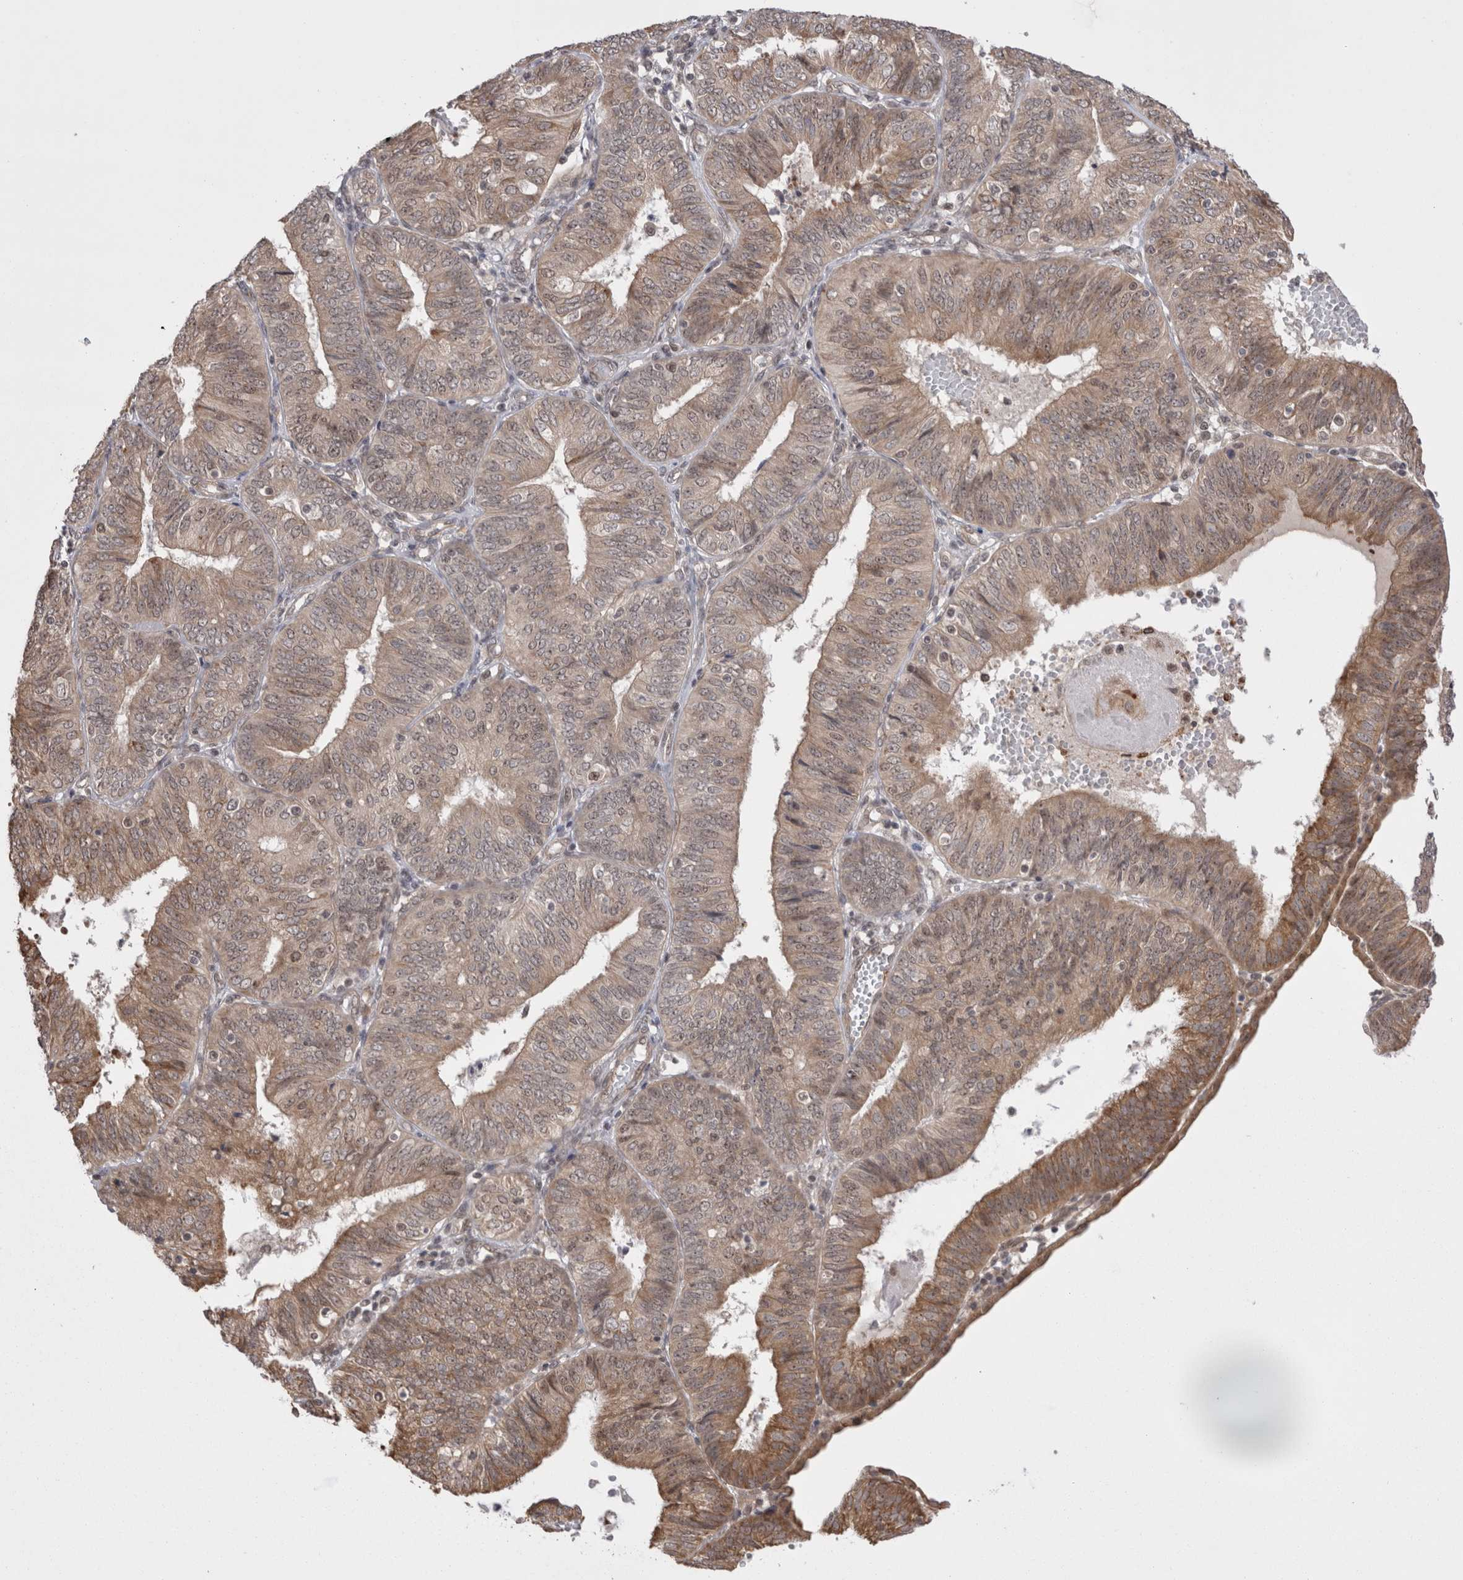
{"staining": {"intensity": "moderate", "quantity": ">75%", "location": "cytoplasmic/membranous,nuclear"}, "tissue": "endometrial cancer", "cell_type": "Tumor cells", "image_type": "cancer", "snomed": [{"axis": "morphology", "description": "Adenocarcinoma, NOS"}, {"axis": "topography", "description": "Endometrium"}], "caption": "Endometrial cancer stained for a protein (brown) shows moderate cytoplasmic/membranous and nuclear positive positivity in approximately >75% of tumor cells.", "gene": "EXOSC4", "patient": {"sex": "female", "age": 58}}